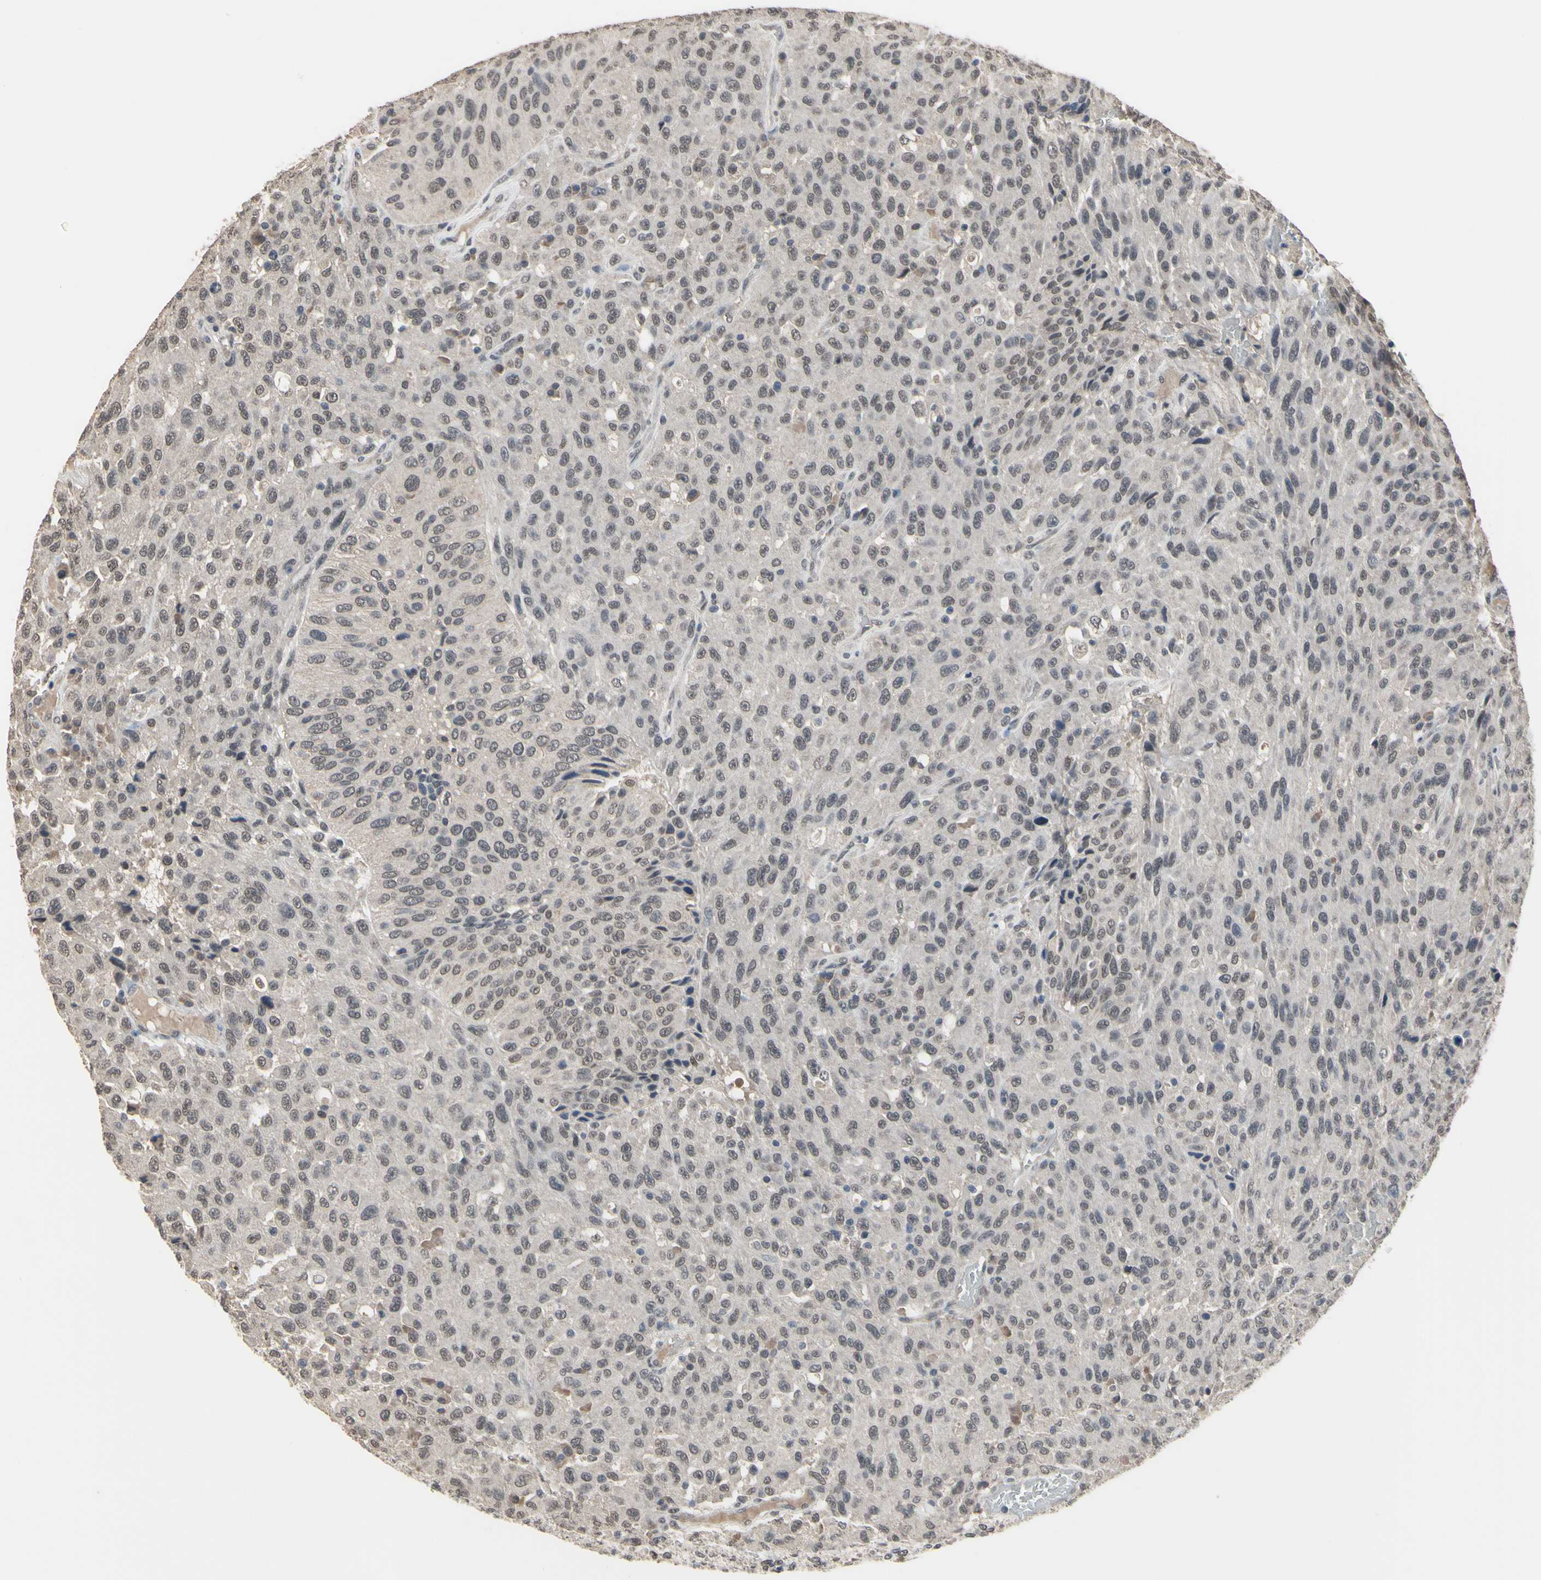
{"staining": {"intensity": "weak", "quantity": "<25%", "location": "nuclear"}, "tissue": "urothelial cancer", "cell_type": "Tumor cells", "image_type": "cancer", "snomed": [{"axis": "morphology", "description": "Urothelial carcinoma, High grade"}, {"axis": "topography", "description": "Urinary bladder"}], "caption": "Protein analysis of urothelial cancer demonstrates no significant staining in tumor cells.", "gene": "ZNF174", "patient": {"sex": "male", "age": 66}}